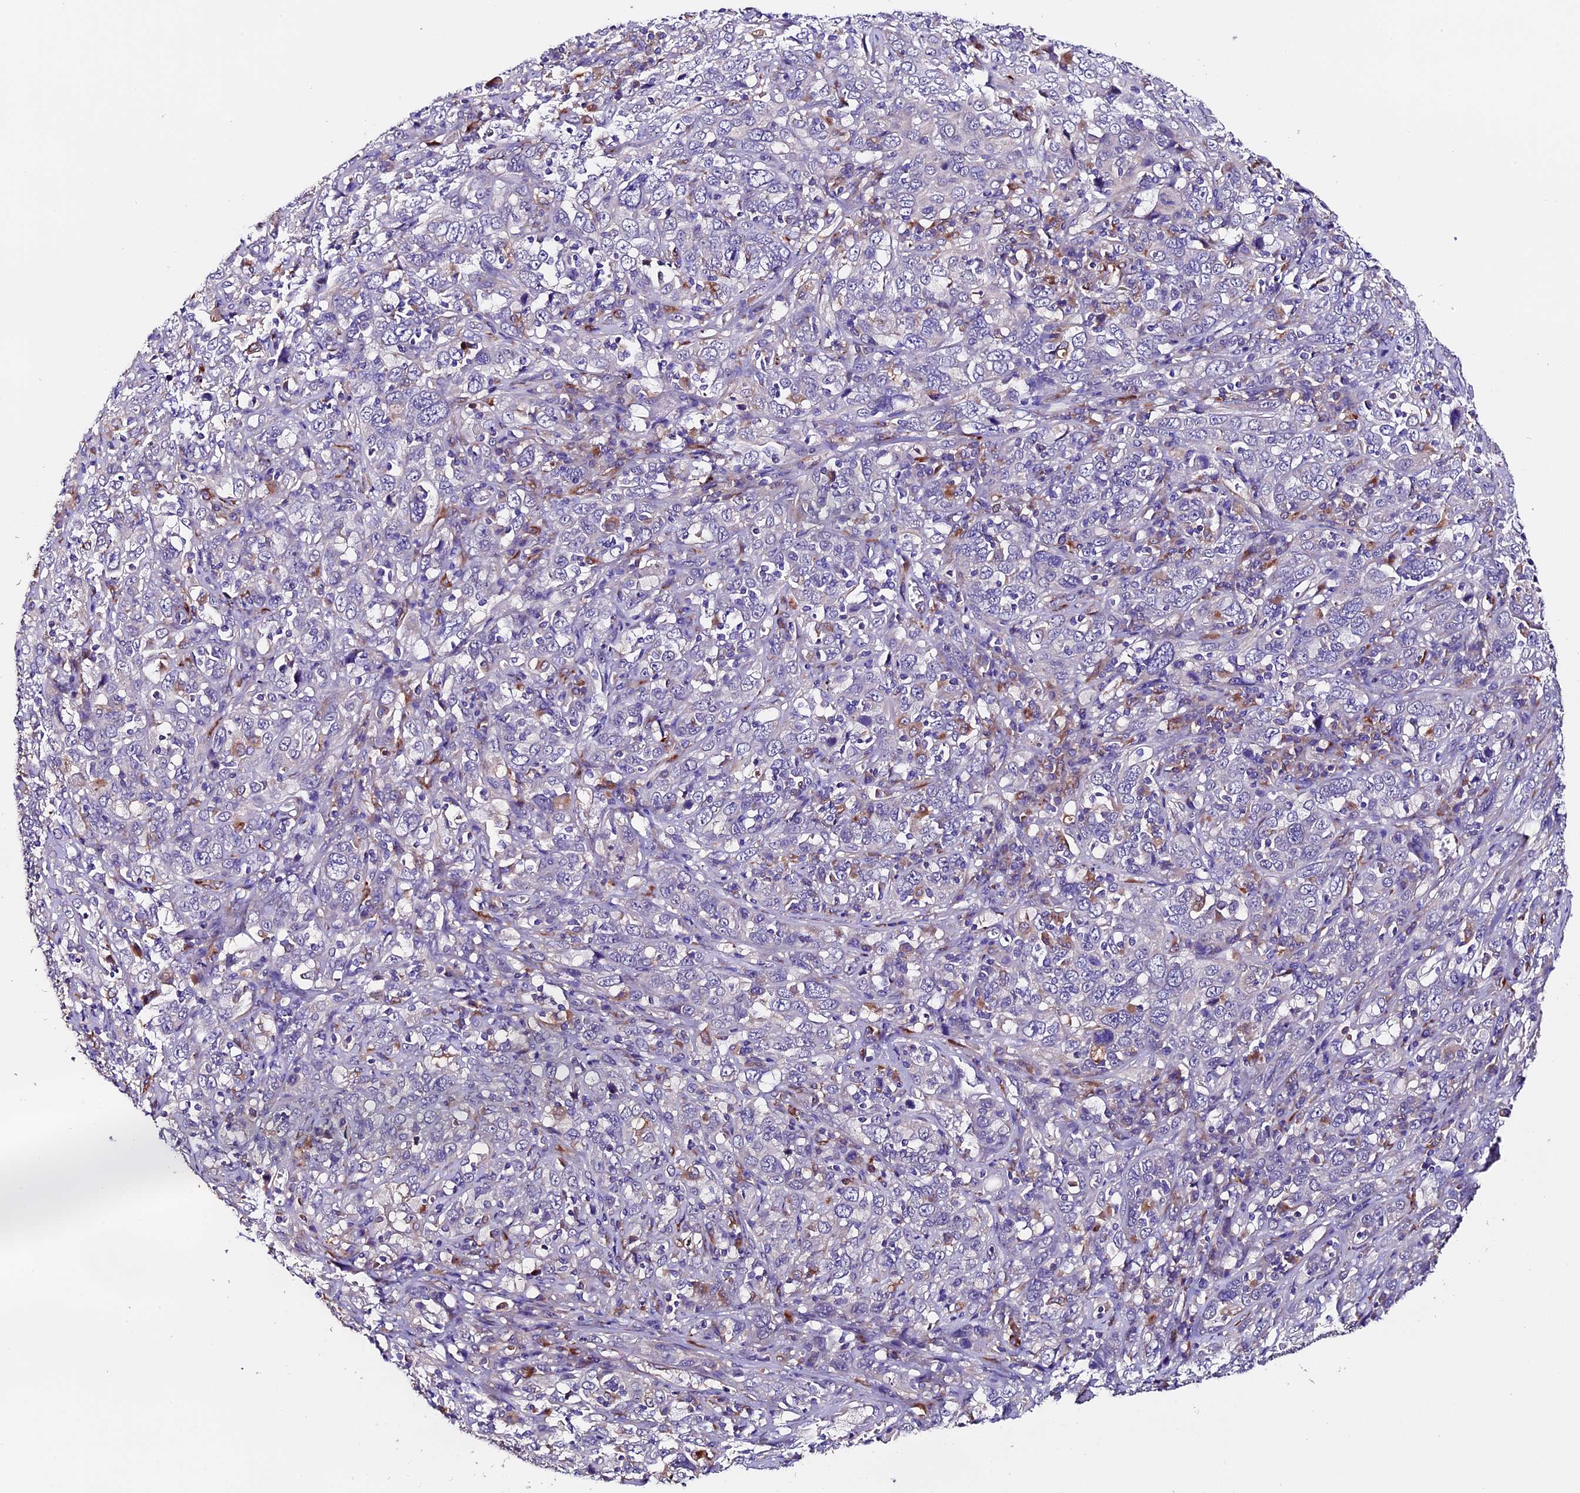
{"staining": {"intensity": "negative", "quantity": "none", "location": "none"}, "tissue": "cervical cancer", "cell_type": "Tumor cells", "image_type": "cancer", "snomed": [{"axis": "morphology", "description": "Squamous cell carcinoma, NOS"}, {"axis": "topography", "description": "Cervix"}], "caption": "A photomicrograph of cervical cancer stained for a protein displays no brown staining in tumor cells. (Immunohistochemistry, brightfield microscopy, high magnification).", "gene": "CLN5", "patient": {"sex": "female", "age": 46}}